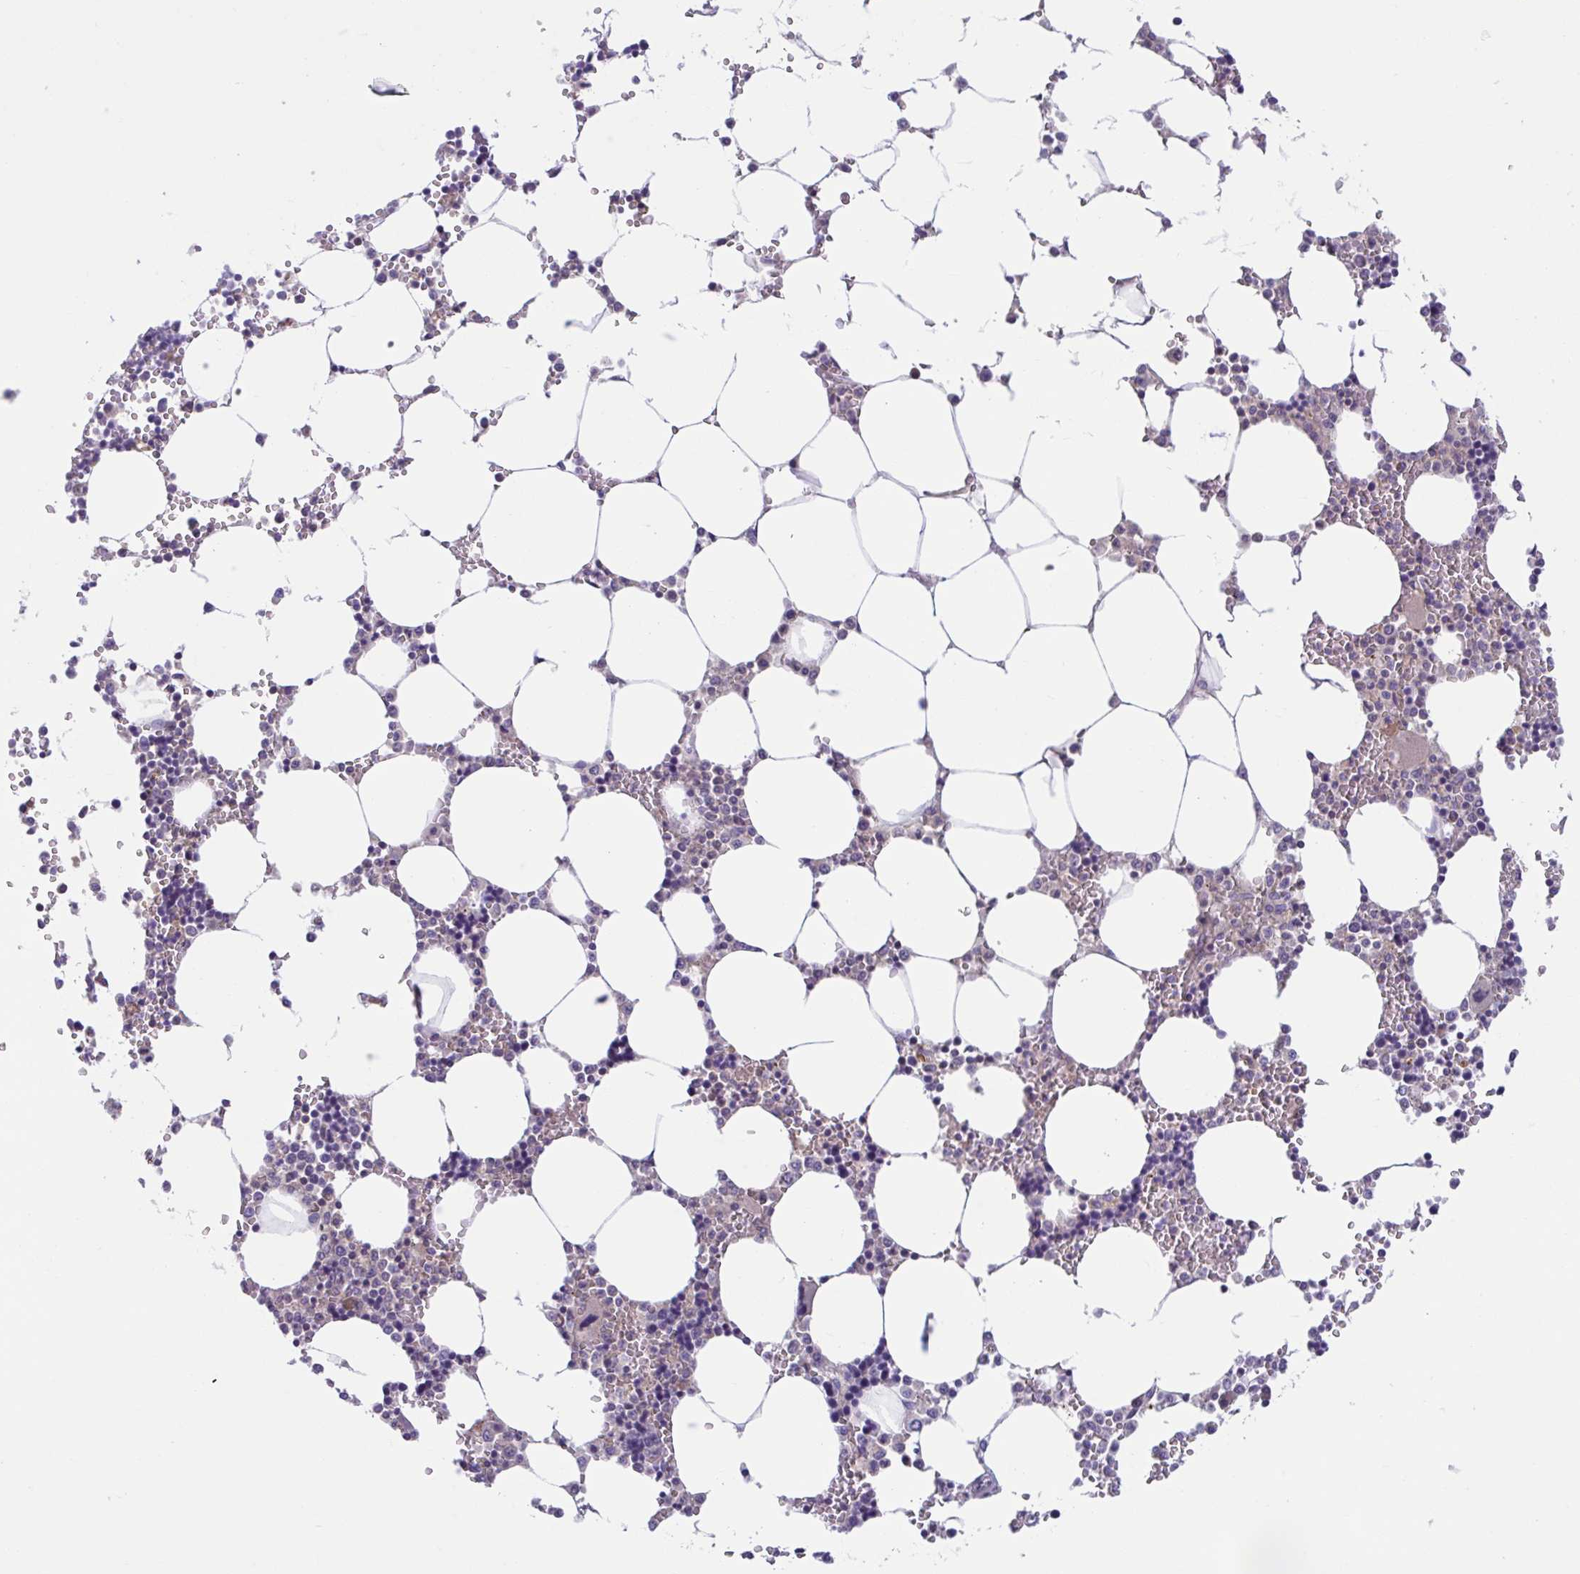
{"staining": {"intensity": "moderate", "quantity": "<25%", "location": "cytoplasmic/membranous"}, "tissue": "bone marrow", "cell_type": "Hematopoietic cells", "image_type": "normal", "snomed": [{"axis": "morphology", "description": "Normal tissue, NOS"}, {"axis": "topography", "description": "Bone marrow"}], "caption": "Immunohistochemical staining of unremarkable human bone marrow demonstrates low levels of moderate cytoplasmic/membranous positivity in approximately <25% of hematopoietic cells. (Stains: DAB (3,3'-diaminobenzidine) in brown, nuclei in blue, Microscopy: brightfield microscopy at high magnification).", "gene": "WNT9B", "patient": {"sex": "male", "age": 64}}